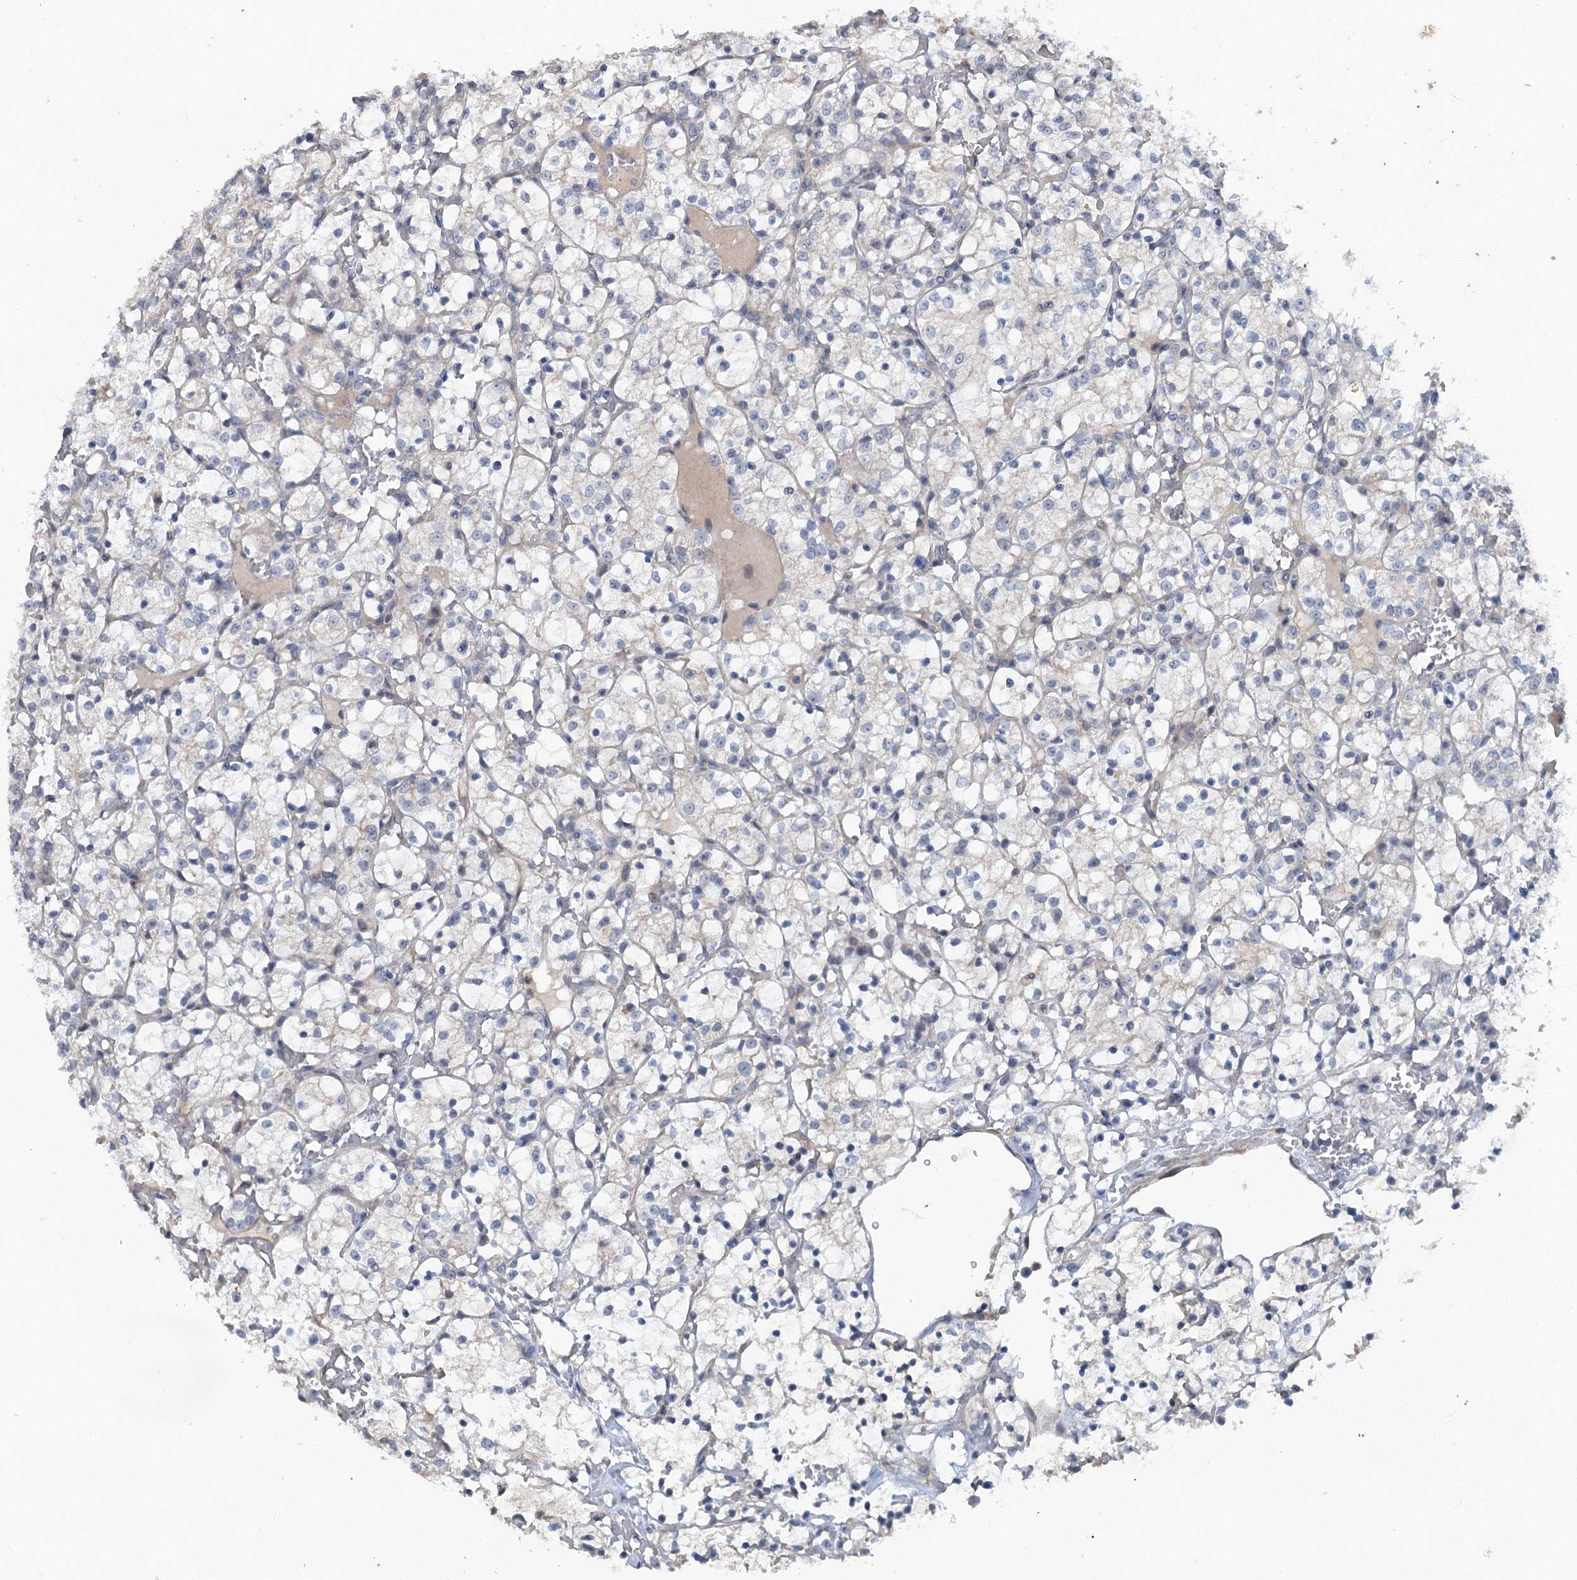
{"staining": {"intensity": "negative", "quantity": "none", "location": "none"}, "tissue": "renal cancer", "cell_type": "Tumor cells", "image_type": "cancer", "snomed": [{"axis": "morphology", "description": "Adenocarcinoma, NOS"}, {"axis": "topography", "description": "Kidney"}], "caption": "Tumor cells are negative for protein expression in human adenocarcinoma (renal).", "gene": "MYO16", "patient": {"sex": "female", "age": 69}}